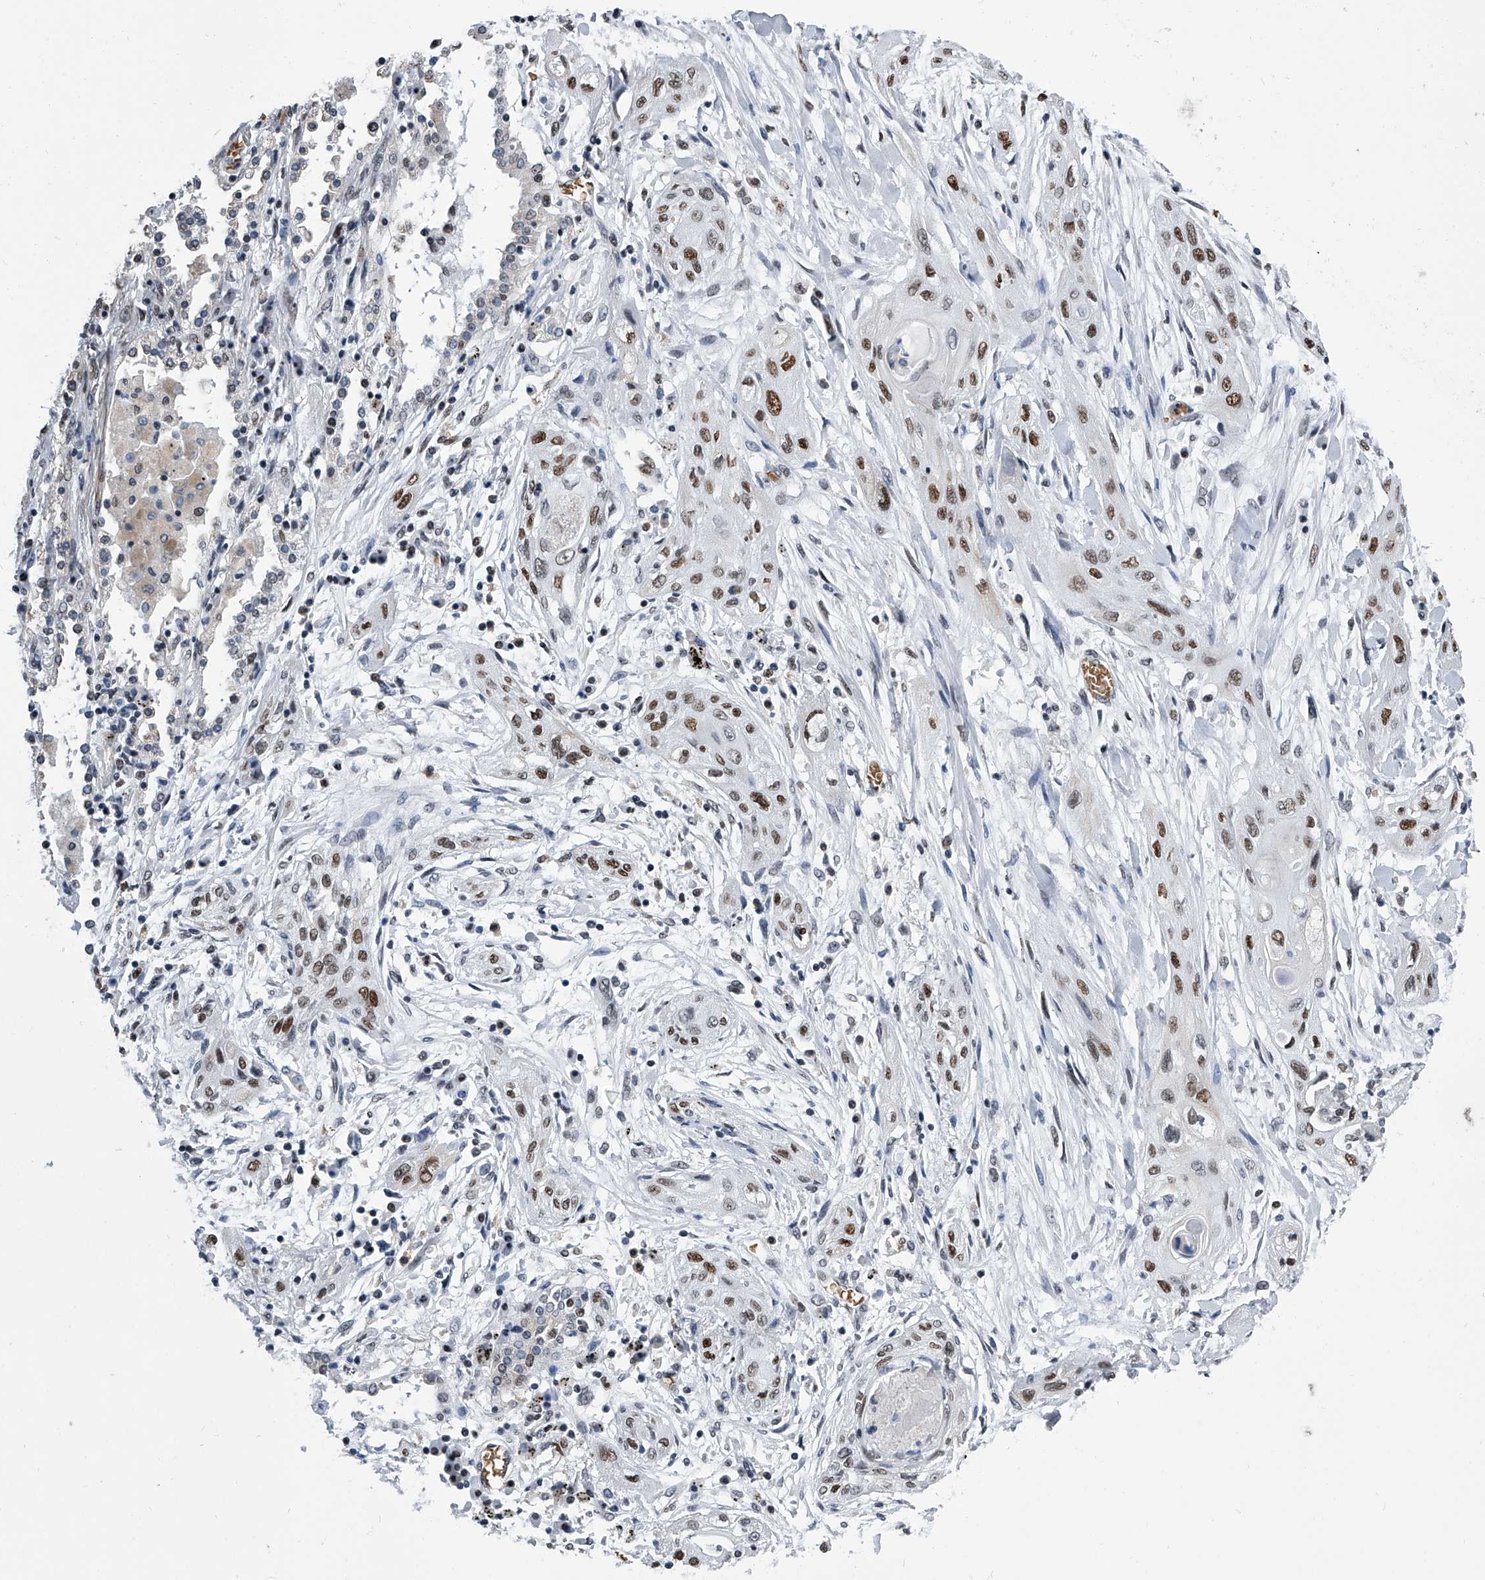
{"staining": {"intensity": "moderate", "quantity": ">75%", "location": "nuclear"}, "tissue": "lung cancer", "cell_type": "Tumor cells", "image_type": "cancer", "snomed": [{"axis": "morphology", "description": "Squamous cell carcinoma, NOS"}, {"axis": "topography", "description": "Lung"}], "caption": "High-power microscopy captured an immunohistochemistry (IHC) micrograph of lung cancer (squamous cell carcinoma), revealing moderate nuclear staining in approximately >75% of tumor cells.", "gene": "SIM2", "patient": {"sex": "female", "age": 47}}